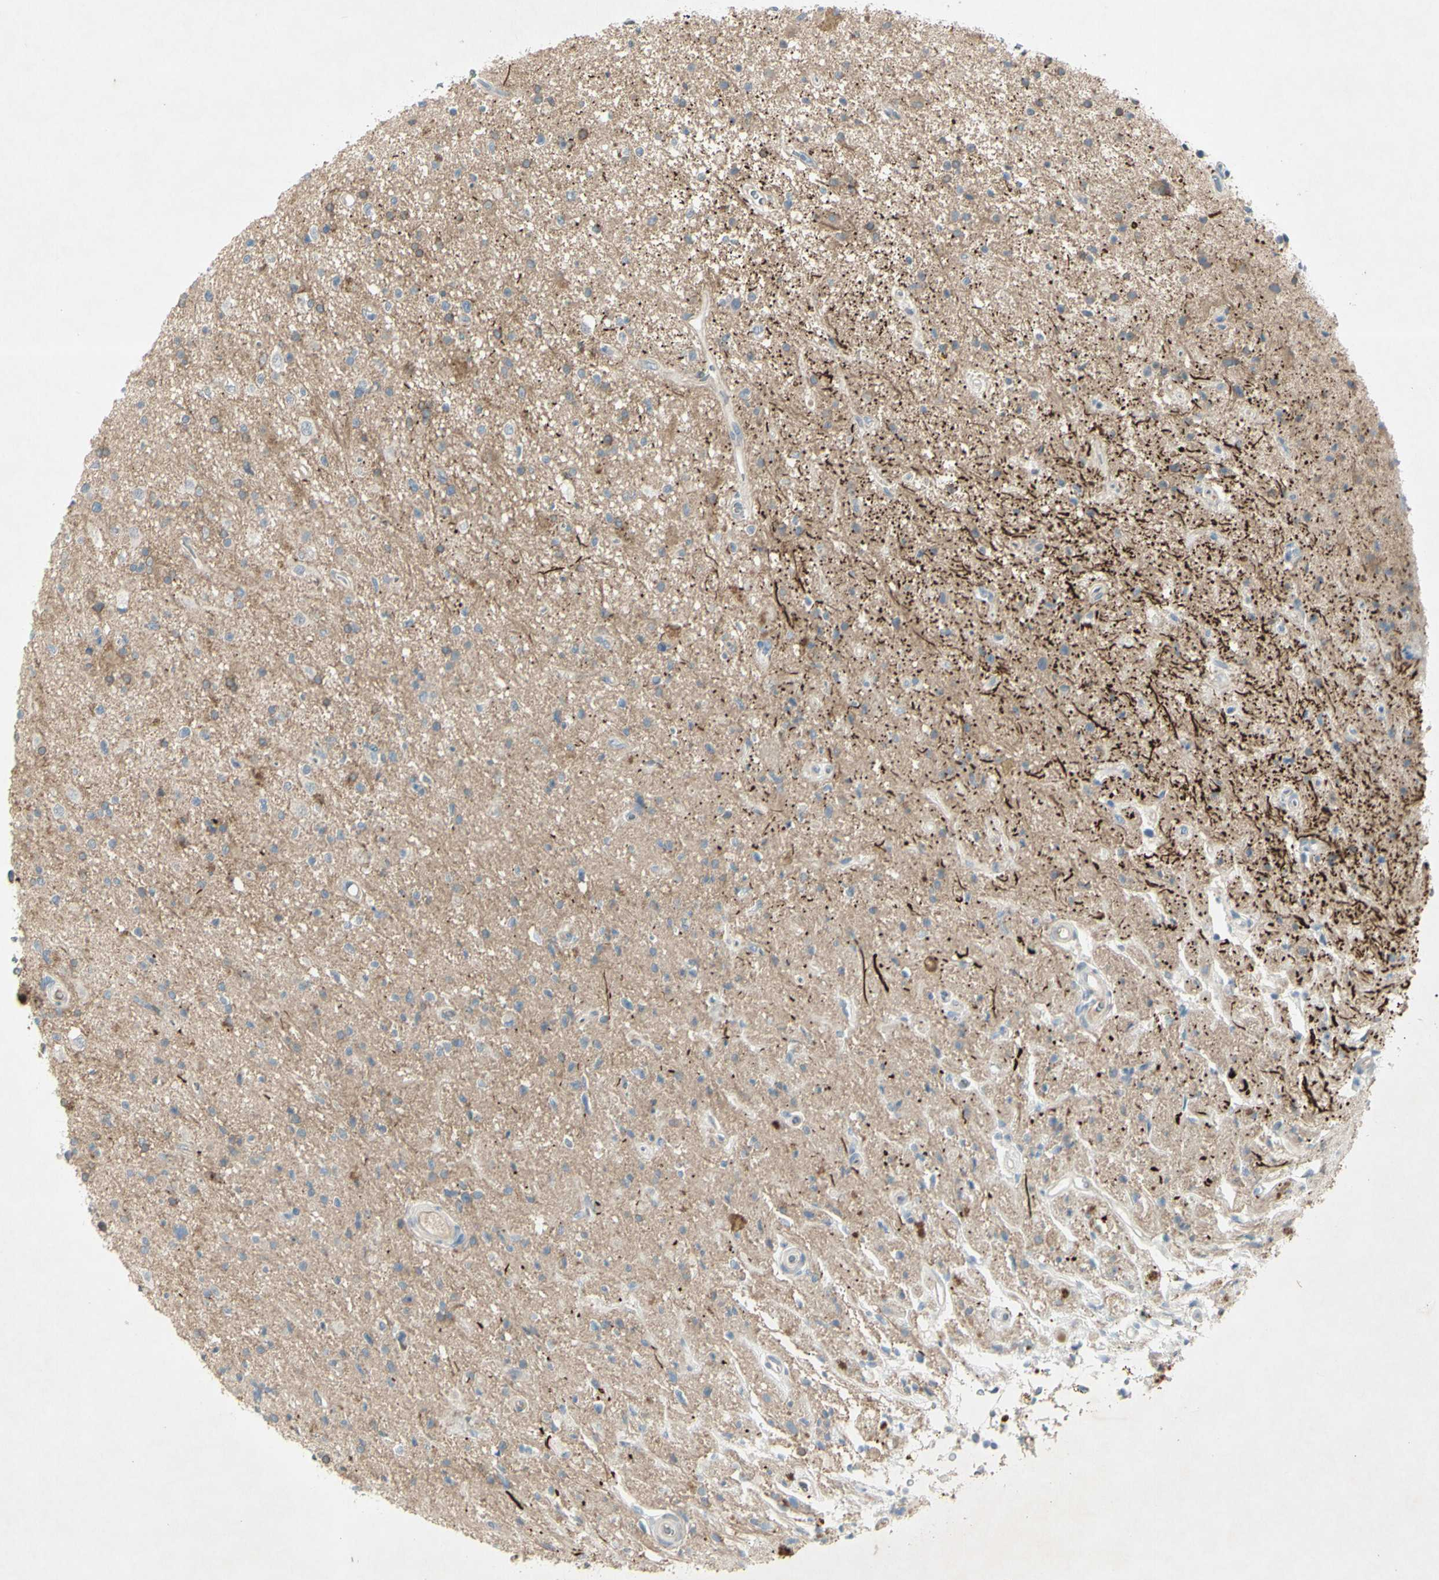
{"staining": {"intensity": "moderate", "quantity": ">75%", "location": "cytoplasmic/membranous"}, "tissue": "glioma", "cell_type": "Tumor cells", "image_type": "cancer", "snomed": [{"axis": "morphology", "description": "Glioma, malignant, High grade"}, {"axis": "topography", "description": "Brain"}], "caption": "Brown immunohistochemical staining in malignant high-grade glioma demonstrates moderate cytoplasmic/membranous expression in about >75% of tumor cells.", "gene": "C1orf159", "patient": {"sex": "male", "age": 33}}